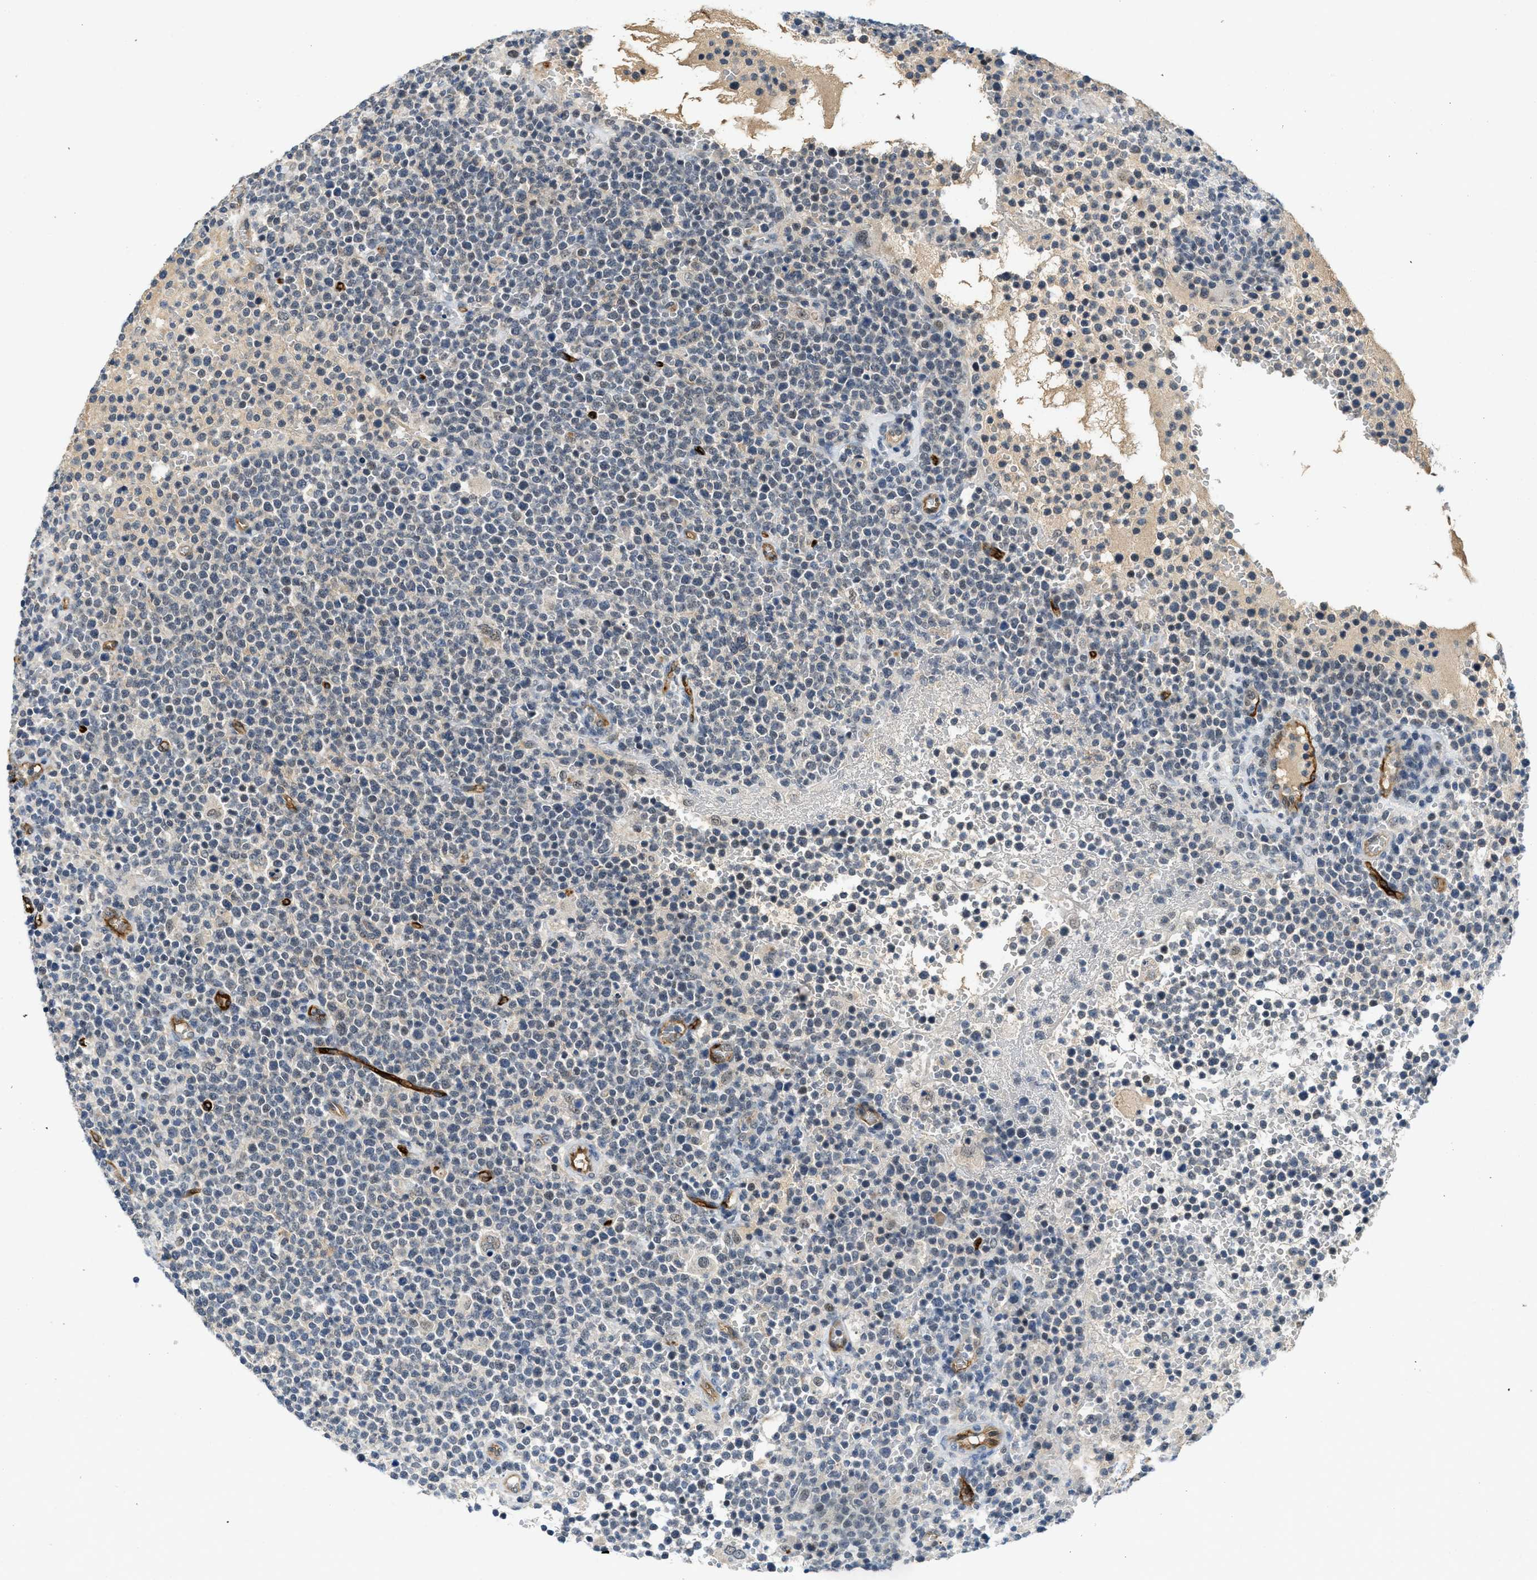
{"staining": {"intensity": "negative", "quantity": "none", "location": "none"}, "tissue": "lymphoma", "cell_type": "Tumor cells", "image_type": "cancer", "snomed": [{"axis": "morphology", "description": "Malignant lymphoma, non-Hodgkin's type, High grade"}, {"axis": "topography", "description": "Lymph node"}], "caption": "The immunohistochemistry (IHC) image has no significant positivity in tumor cells of malignant lymphoma, non-Hodgkin's type (high-grade) tissue. Nuclei are stained in blue.", "gene": "SLCO2A1", "patient": {"sex": "male", "age": 61}}